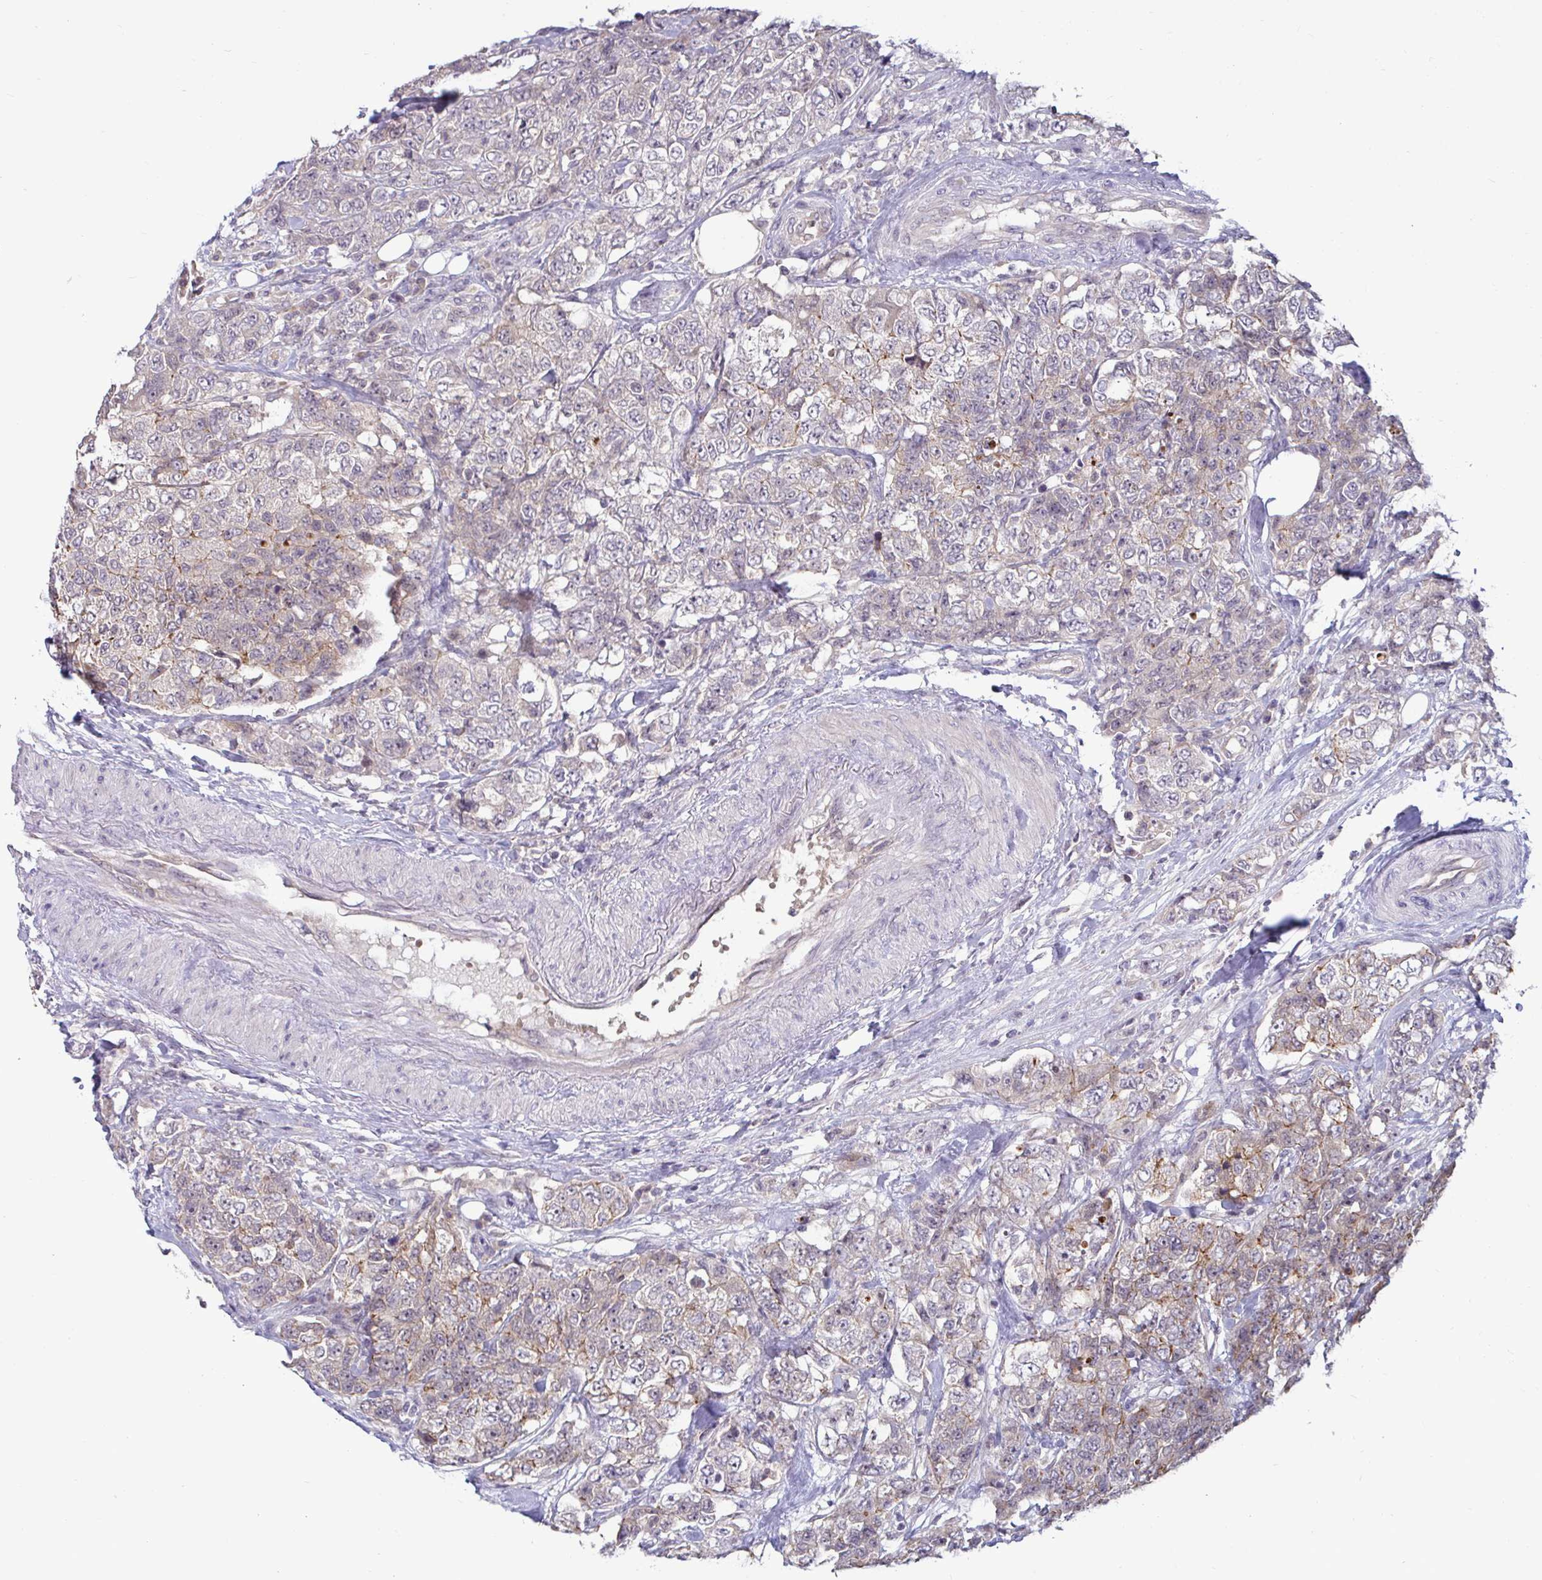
{"staining": {"intensity": "weak", "quantity": "<25%", "location": "cytoplasmic/membranous"}, "tissue": "urothelial cancer", "cell_type": "Tumor cells", "image_type": "cancer", "snomed": [{"axis": "morphology", "description": "Urothelial carcinoma, High grade"}, {"axis": "topography", "description": "Urinary bladder"}], "caption": "There is no significant staining in tumor cells of urothelial cancer.", "gene": "GSTM1", "patient": {"sex": "female", "age": 78}}